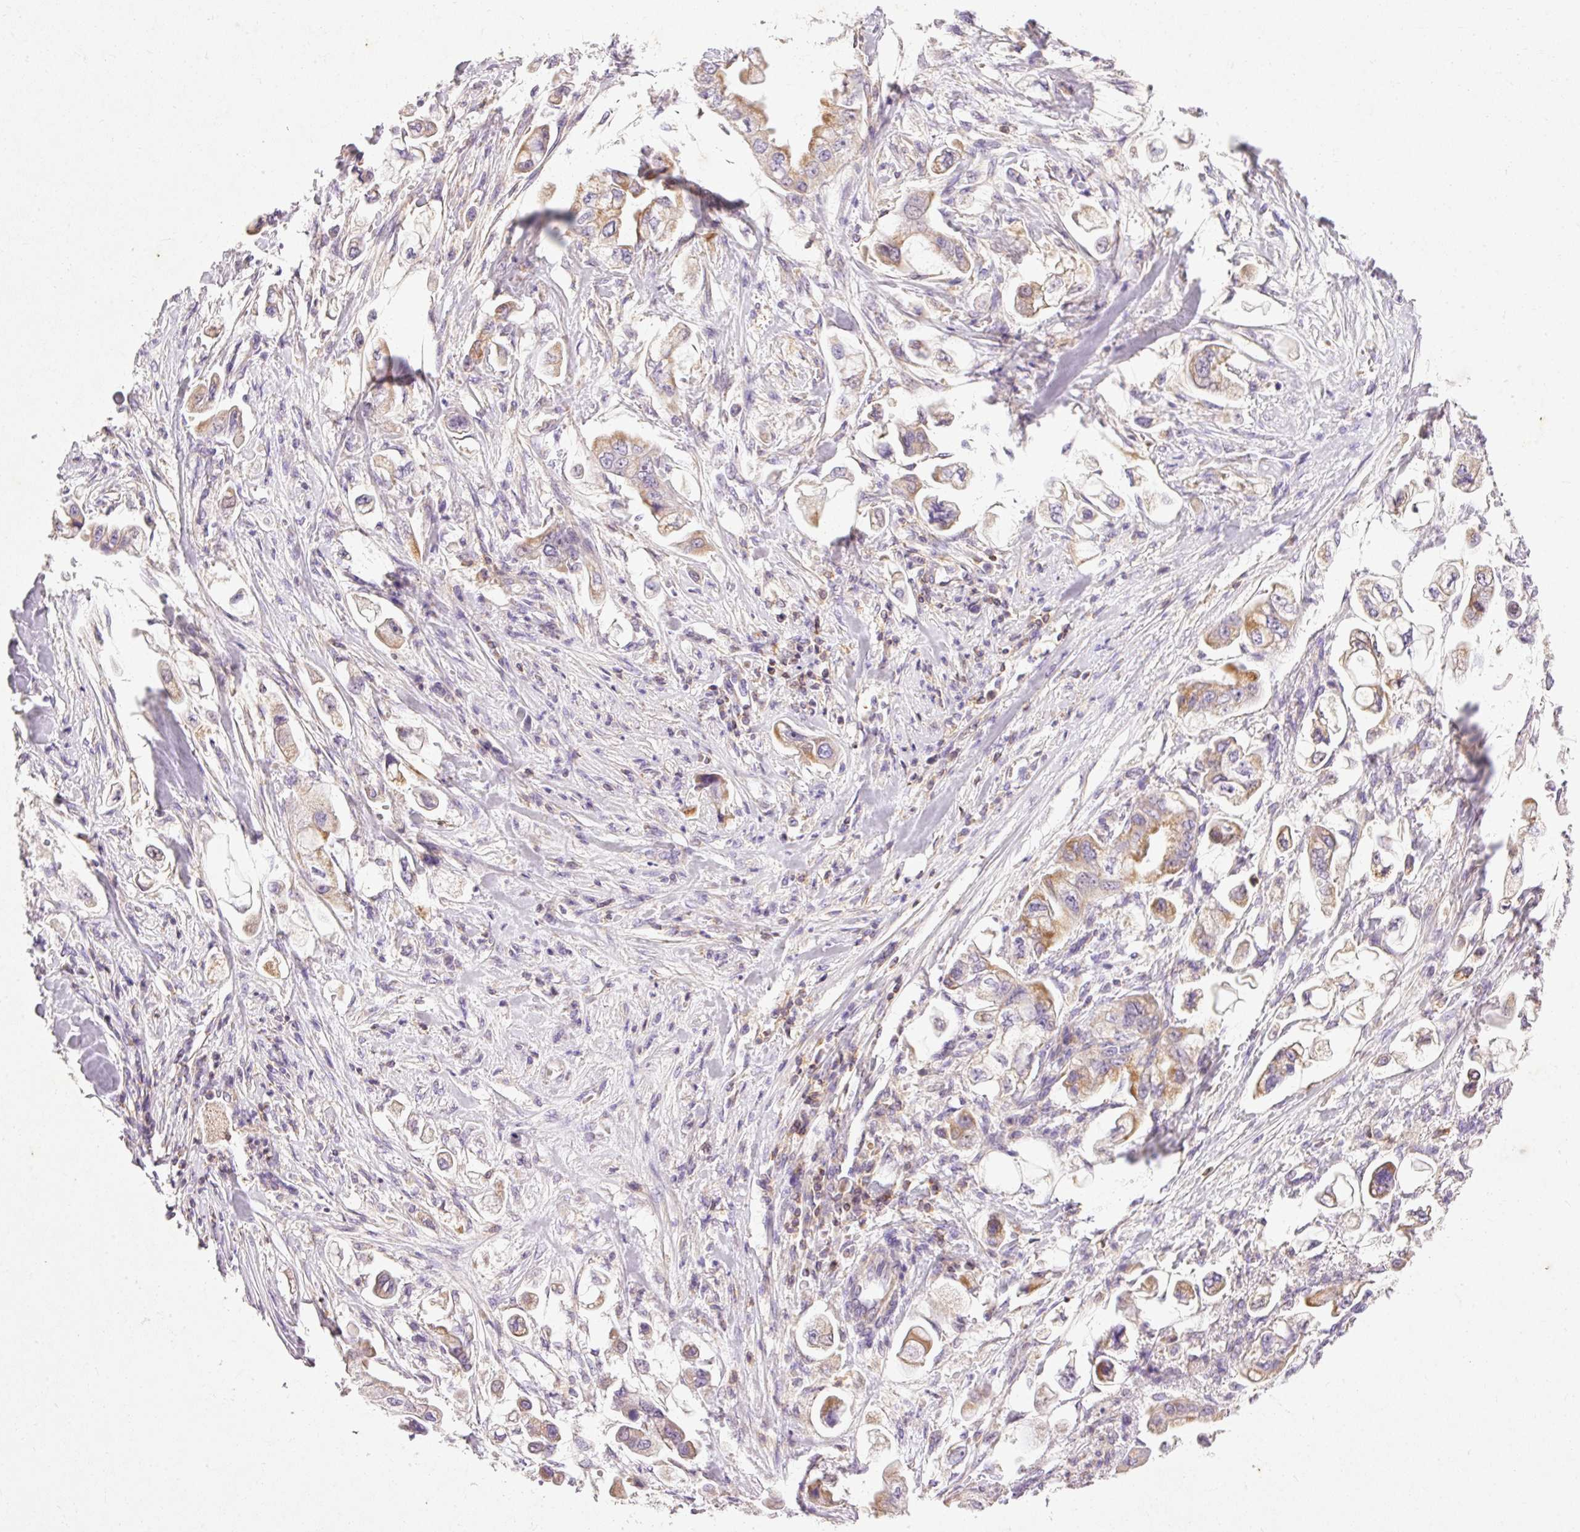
{"staining": {"intensity": "moderate", "quantity": ">75%", "location": "cytoplasmic/membranous"}, "tissue": "stomach cancer", "cell_type": "Tumor cells", "image_type": "cancer", "snomed": [{"axis": "morphology", "description": "Adenocarcinoma, NOS"}, {"axis": "topography", "description": "Stomach"}], "caption": "Approximately >75% of tumor cells in stomach cancer reveal moderate cytoplasmic/membranous protein expression as visualized by brown immunohistochemical staining.", "gene": "IMMT", "patient": {"sex": "male", "age": 62}}